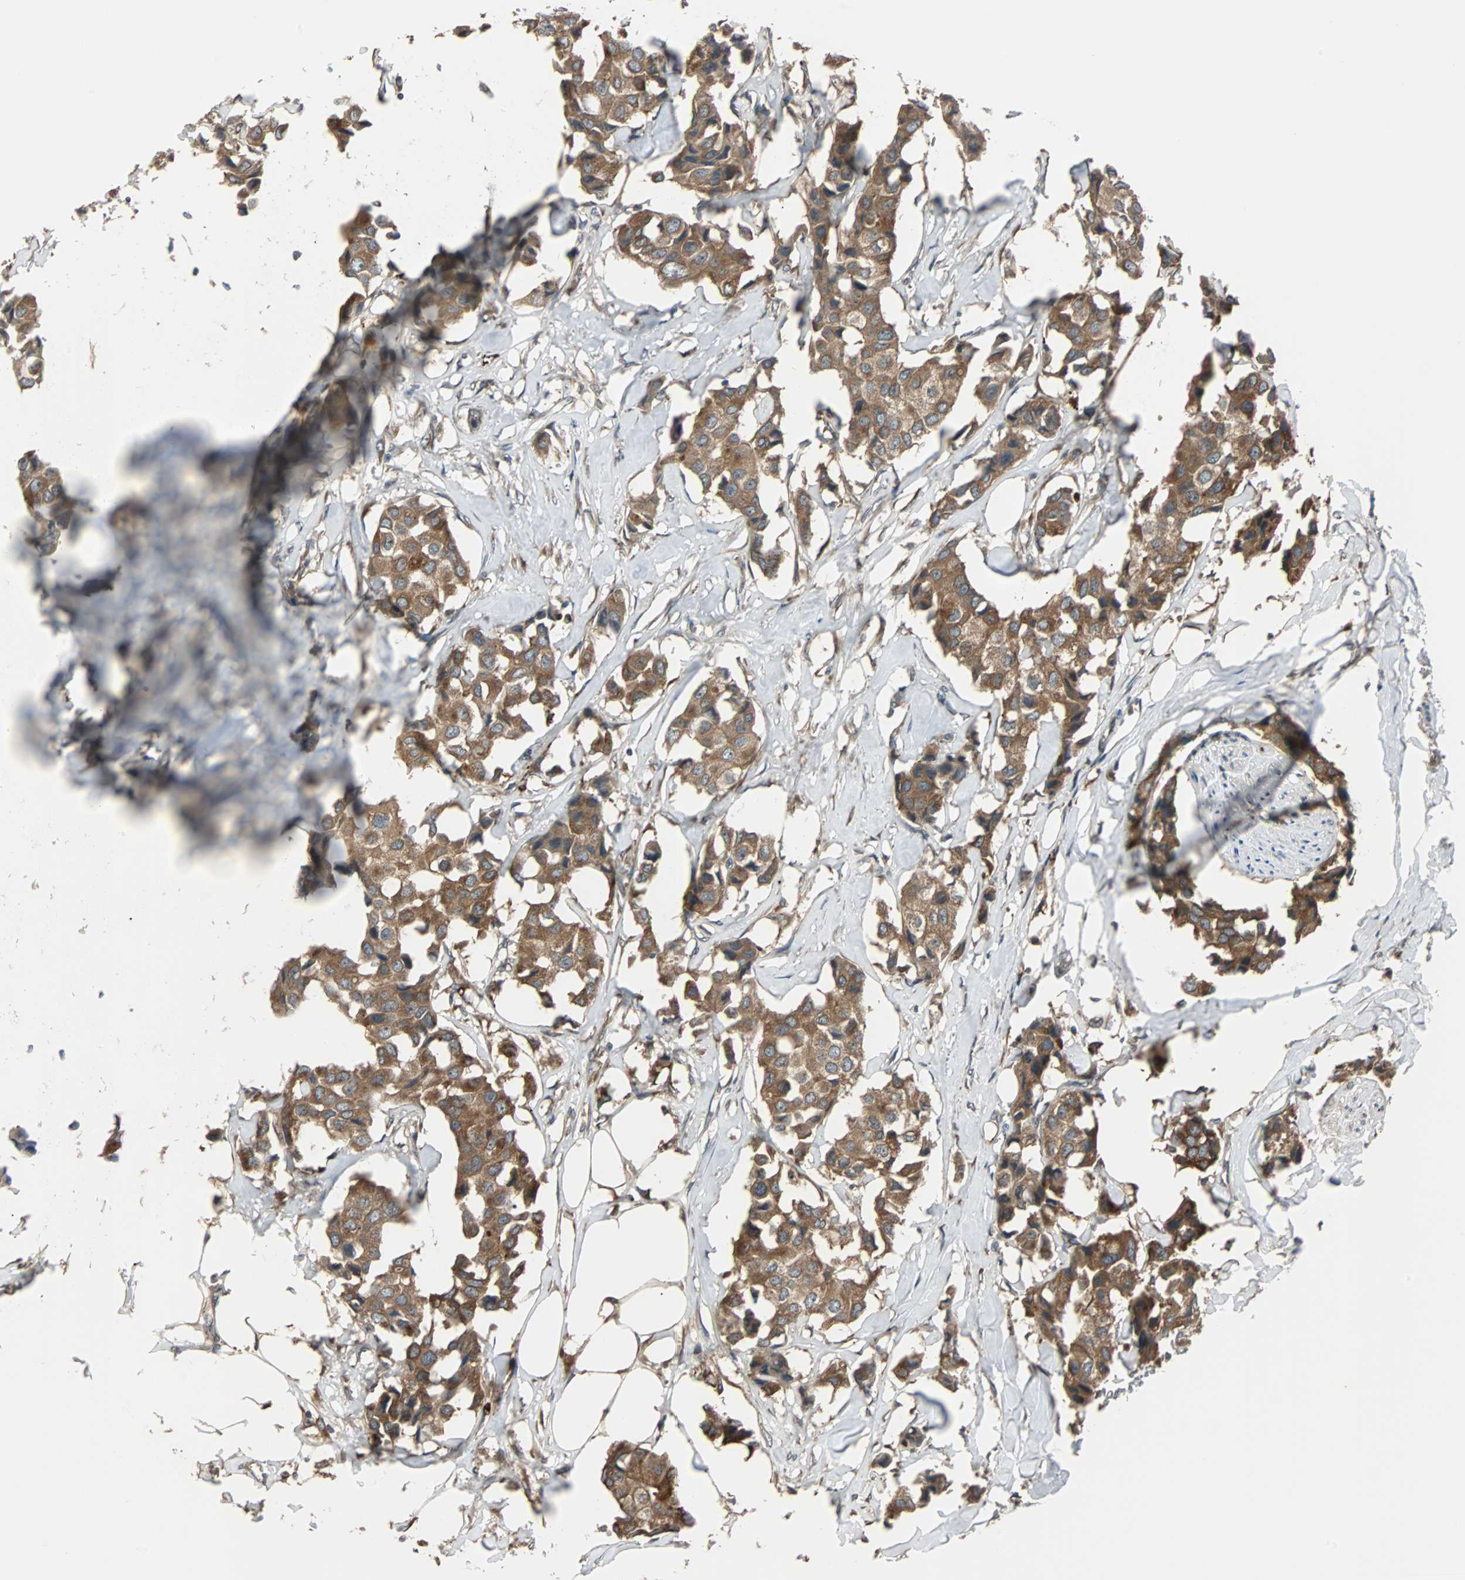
{"staining": {"intensity": "moderate", "quantity": ">75%", "location": "cytoplasmic/membranous"}, "tissue": "breast cancer", "cell_type": "Tumor cells", "image_type": "cancer", "snomed": [{"axis": "morphology", "description": "Duct carcinoma"}, {"axis": "topography", "description": "Breast"}], "caption": "Tumor cells display medium levels of moderate cytoplasmic/membranous positivity in approximately >75% of cells in breast invasive ductal carcinoma.", "gene": "ARF1", "patient": {"sex": "female", "age": 80}}